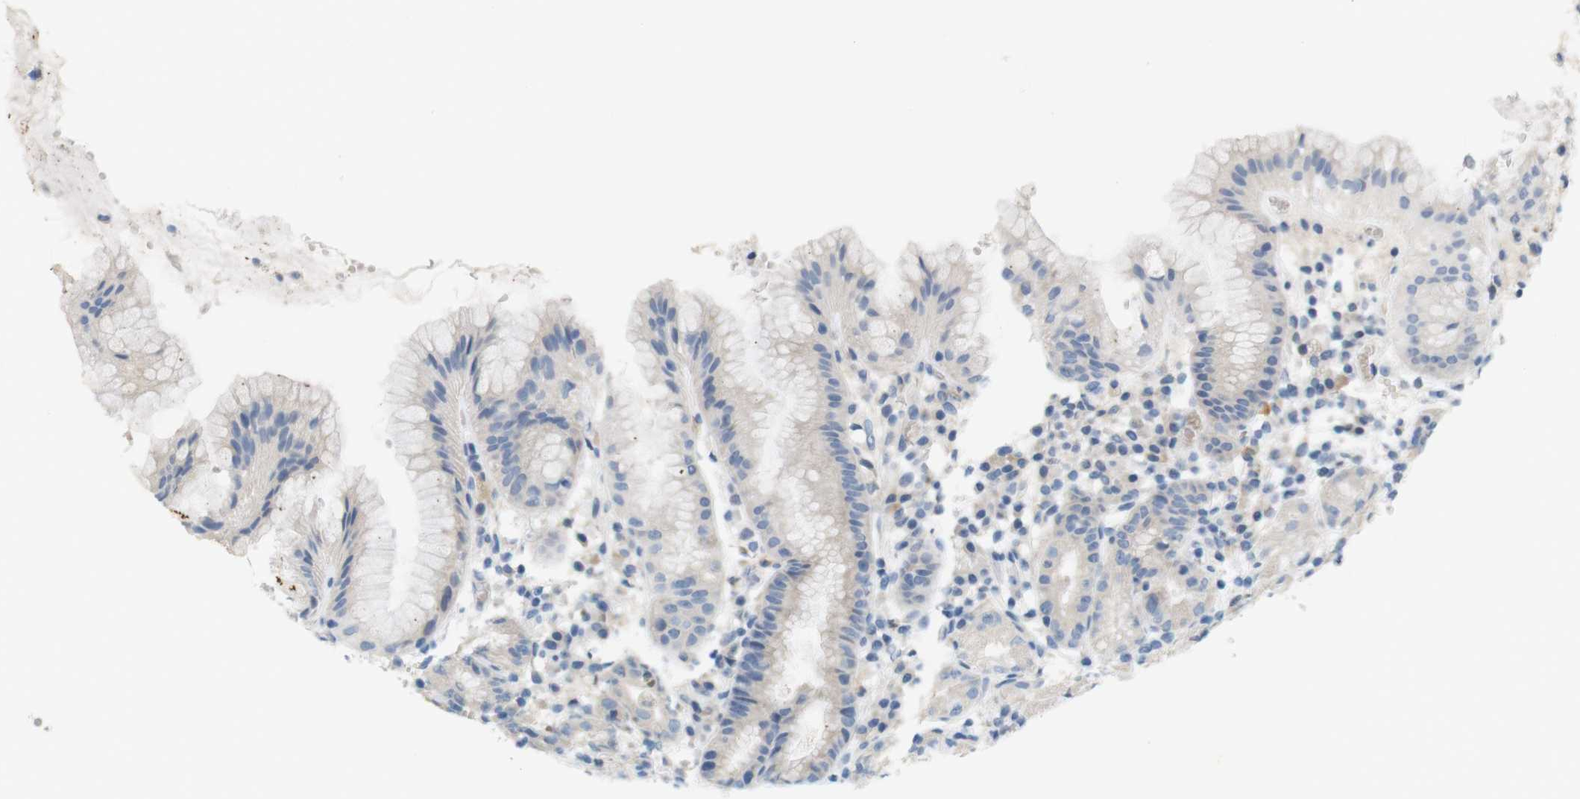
{"staining": {"intensity": "strong", "quantity": "<25%", "location": "cytoplasmic/membranous"}, "tissue": "stomach", "cell_type": "Glandular cells", "image_type": "normal", "snomed": [{"axis": "morphology", "description": "Normal tissue, NOS"}, {"axis": "topography", "description": "Stomach"}, {"axis": "topography", "description": "Stomach, lower"}], "caption": "Glandular cells display medium levels of strong cytoplasmic/membranous expression in about <25% of cells in benign stomach.", "gene": "LRRK2", "patient": {"sex": "female", "age": 75}}